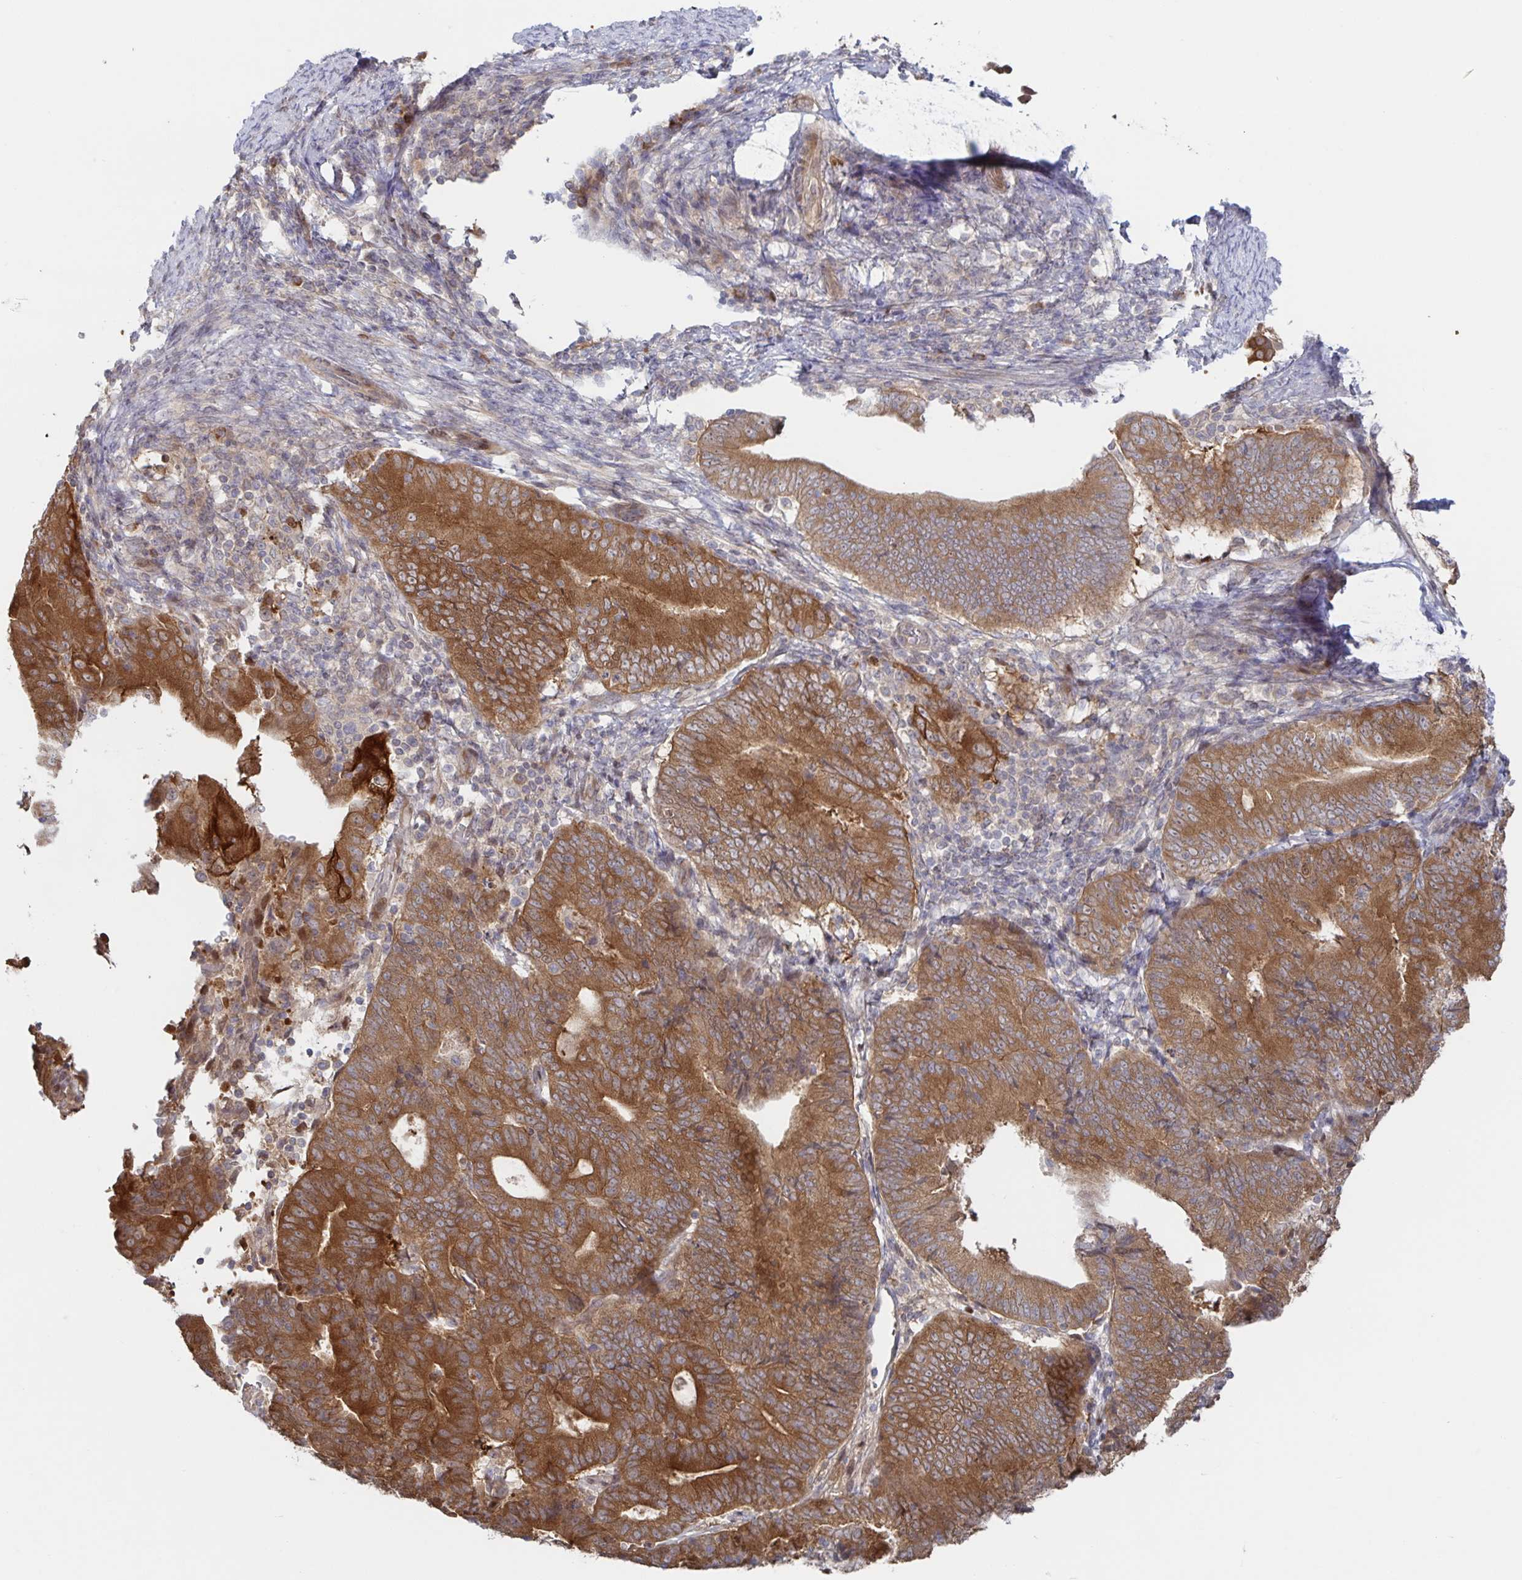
{"staining": {"intensity": "strong", "quantity": ">75%", "location": "cytoplasmic/membranous"}, "tissue": "endometrial cancer", "cell_type": "Tumor cells", "image_type": "cancer", "snomed": [{"axis": "morphology", "description": "Adenocarcinoma, NOS"}, {"axis": "topography", "description": "Endometrium"}], "caption": "Immunohistochemical staining of human endometrial cancer (adenocarcinoma) exhibits strong cytoplasmic/membranous protein positivity in approximately >75% of tumor cells. (Stains: DAB (3,3'-diaminobenzidine) in brown, nuclei in blue, Microscopy: brightfield microscopy at high magnification).", "gene": "AACS", "patient": {"sex": "female", "age": 70}}